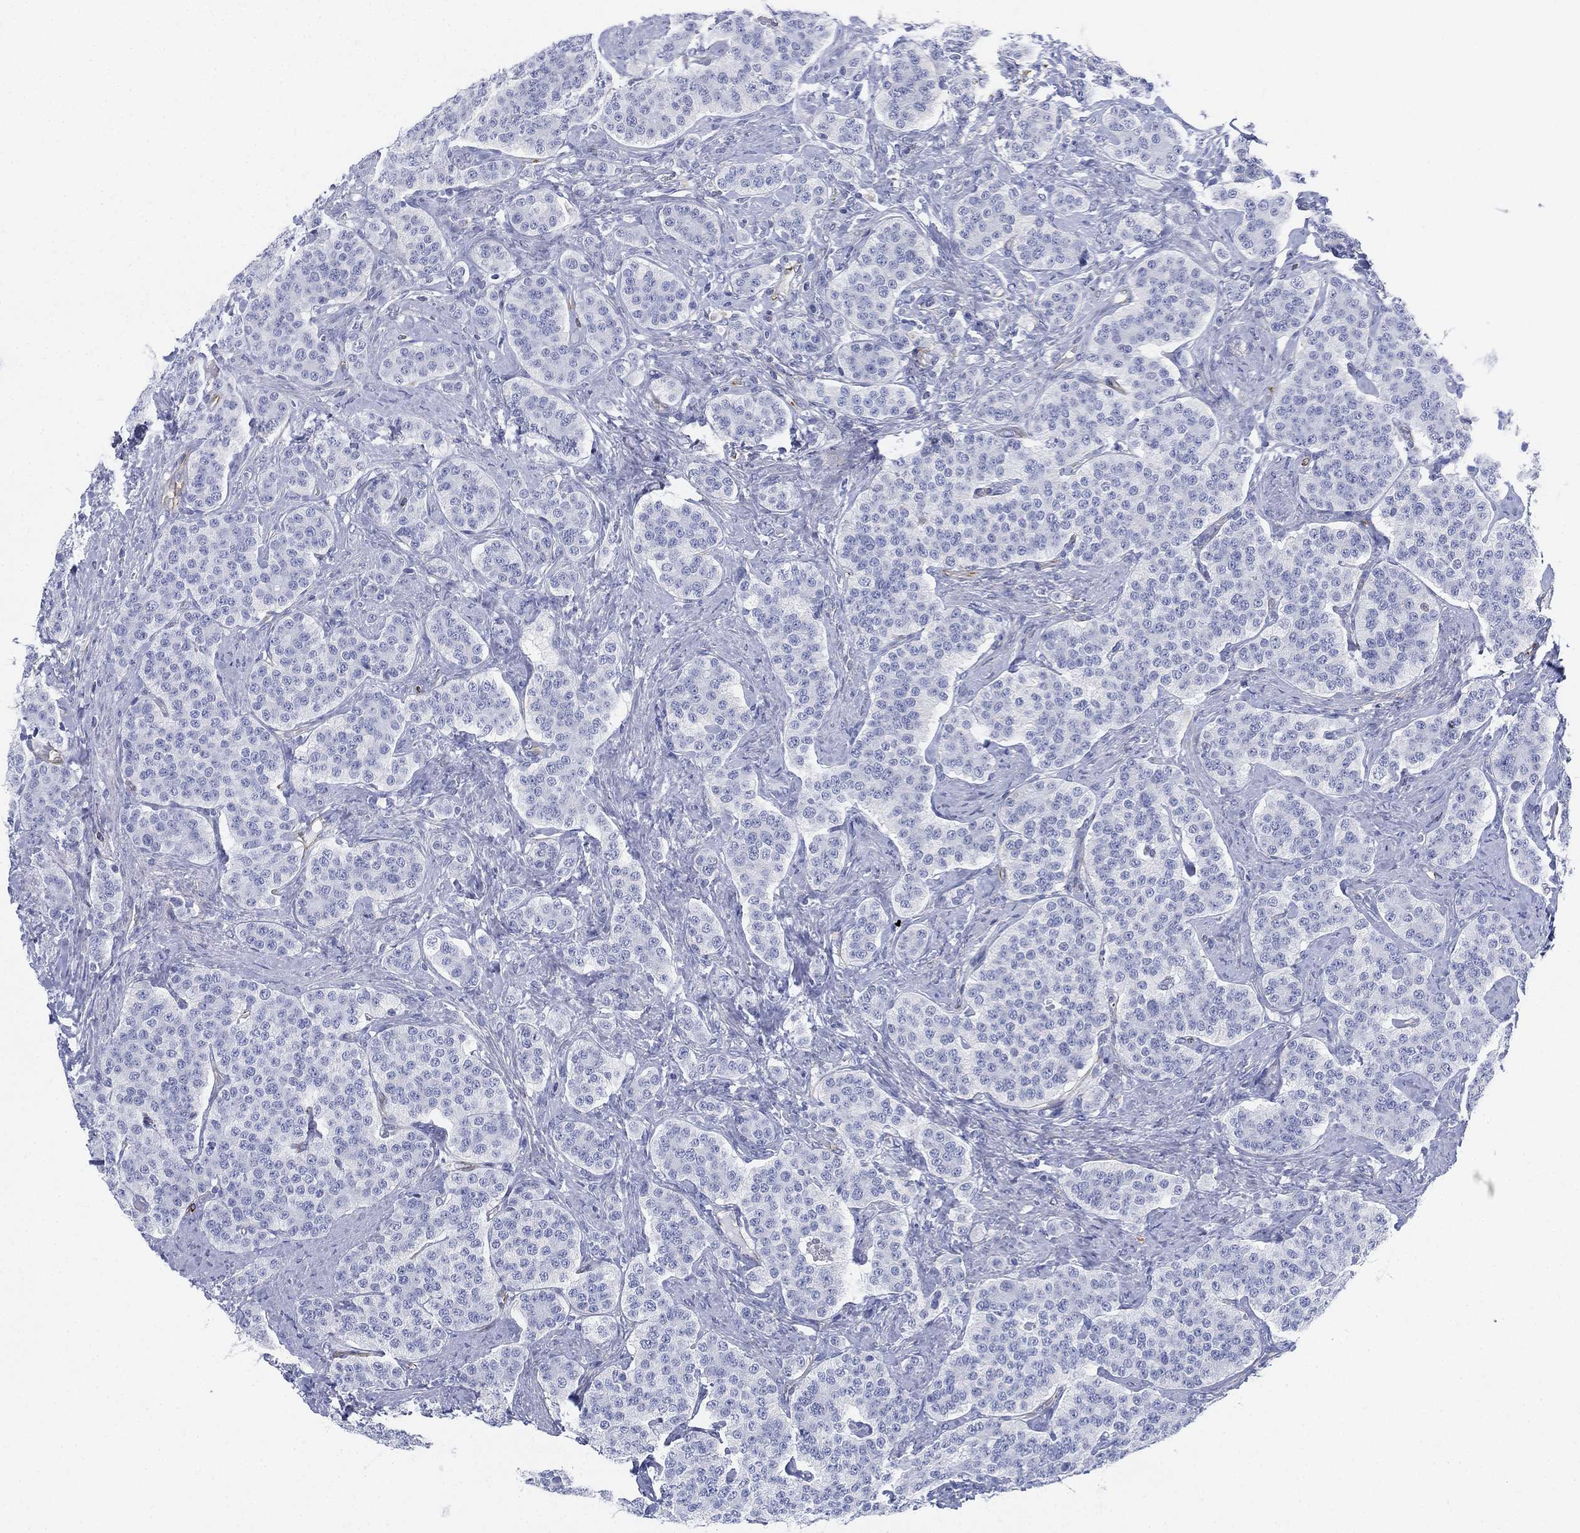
{"staining": {"intensity": "negative", "quantity": "none", "location": "none"}, "tissue": "carcinoid", "cell_type": "Tumor cells", "image_type": "cancer", "snomed": [{"axis": "morphology", "description": "Carcinoid, malignant, NOS"}, {"axis": "topography", "description": "Small intestine"}], "caption": "This is an immunohistochemistry photomicrograph of human malignant carcinoid. There is no staining in tumor cells.", "gene": "PSKH2", "patient": {"sex": "female", "age": 58}}